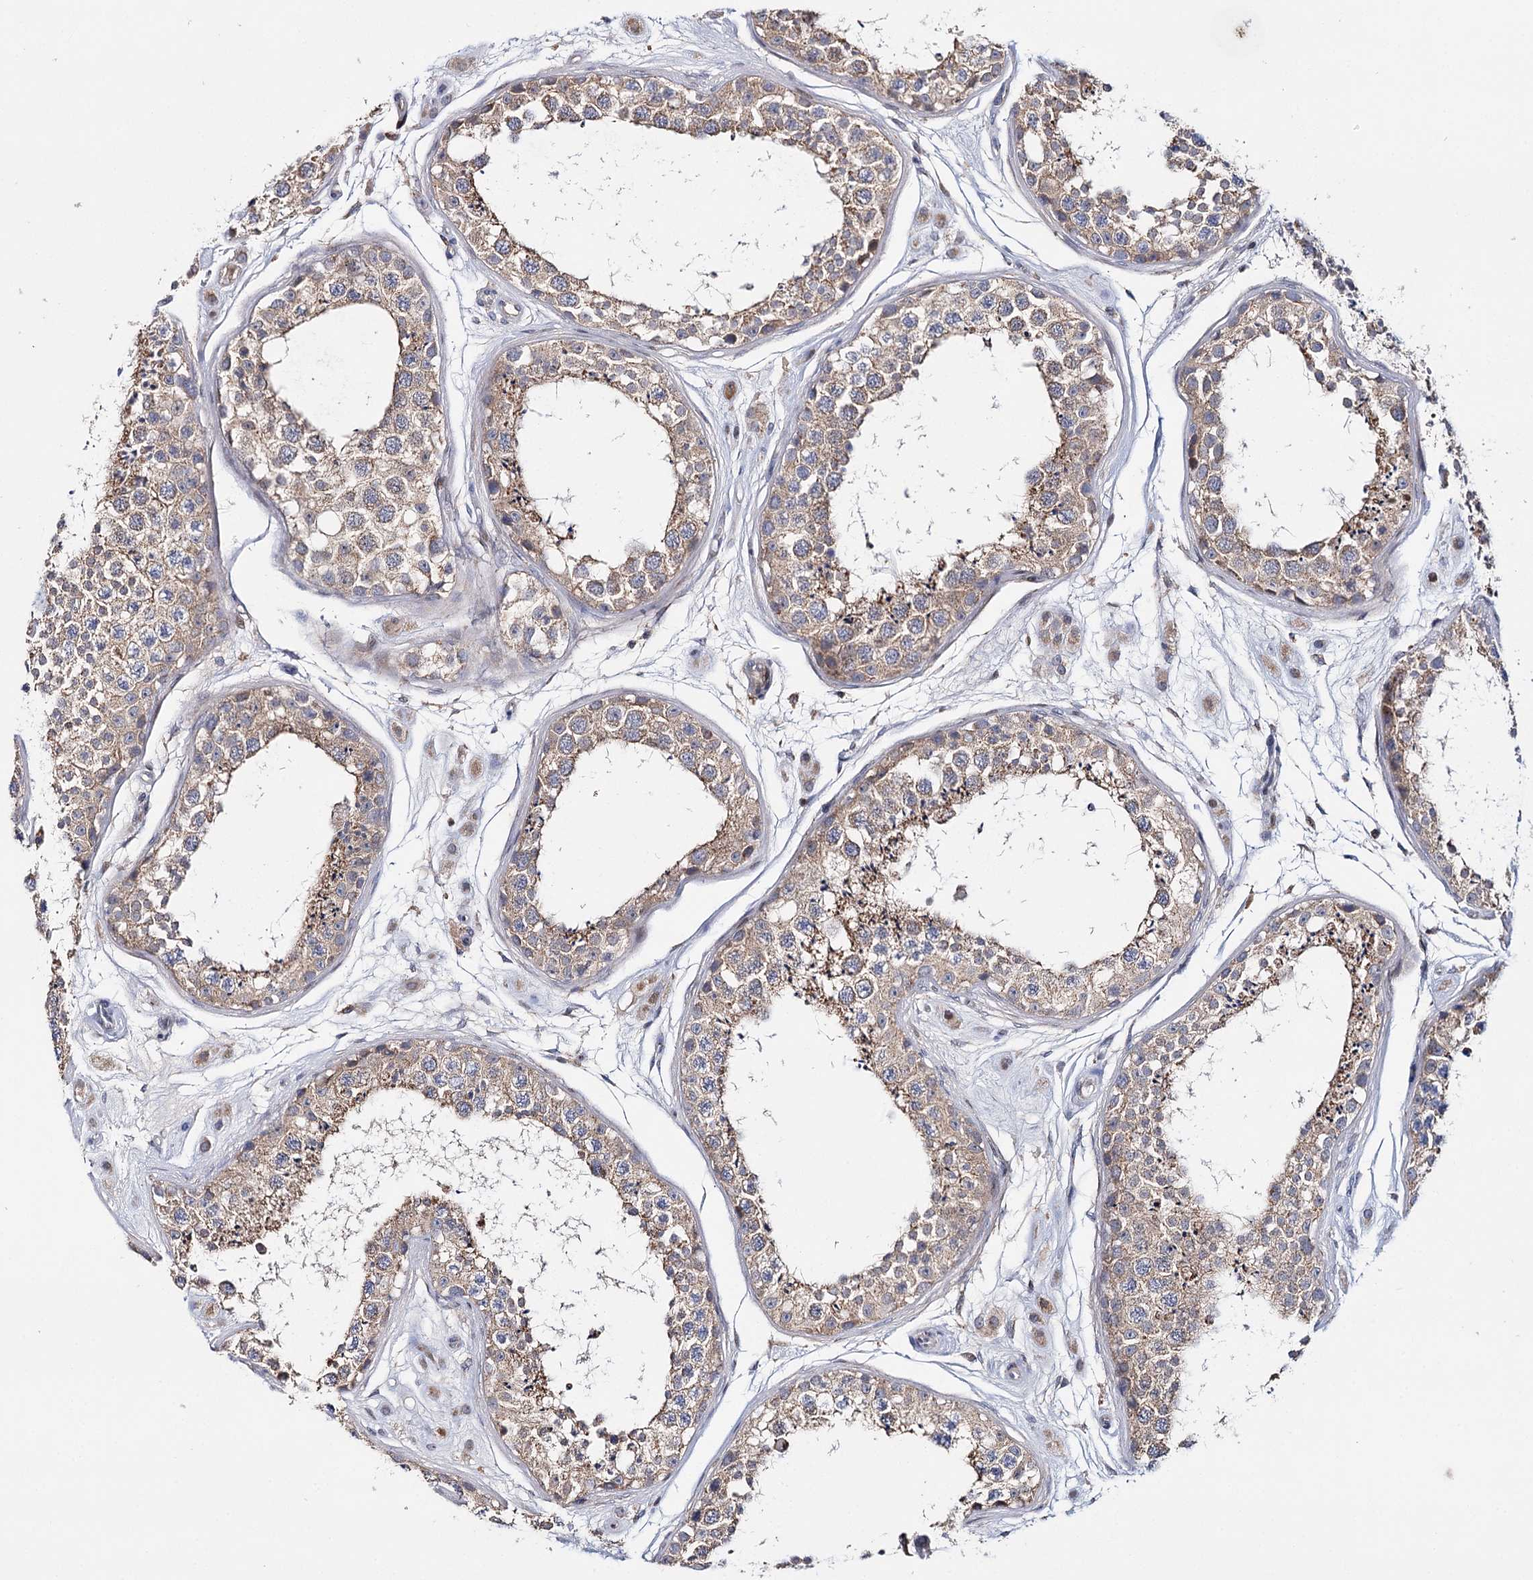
{"staining": {"intensity": "weak", "quantity": "25%-75%", "location": "cytoplasmic/membranous"}, "tissue": "testis", "cell_type": "Cells in seminiferous ducts", "image_type": "normal", "snomed": [{"axis": "morphology", "description": "Normal tissue, NOS"}, {"axis": "topography", "description": "Testis"}], "caption": "The photomicrograph shows immunohistochemical staining of unremarkable testis. There is weak cytoplasmic/membranous staining is identified in approximately 25%-75% of cells in seminiferous ducts.", "gene": "CFAP46", "patient": {"sex": "male", "age": 25}}